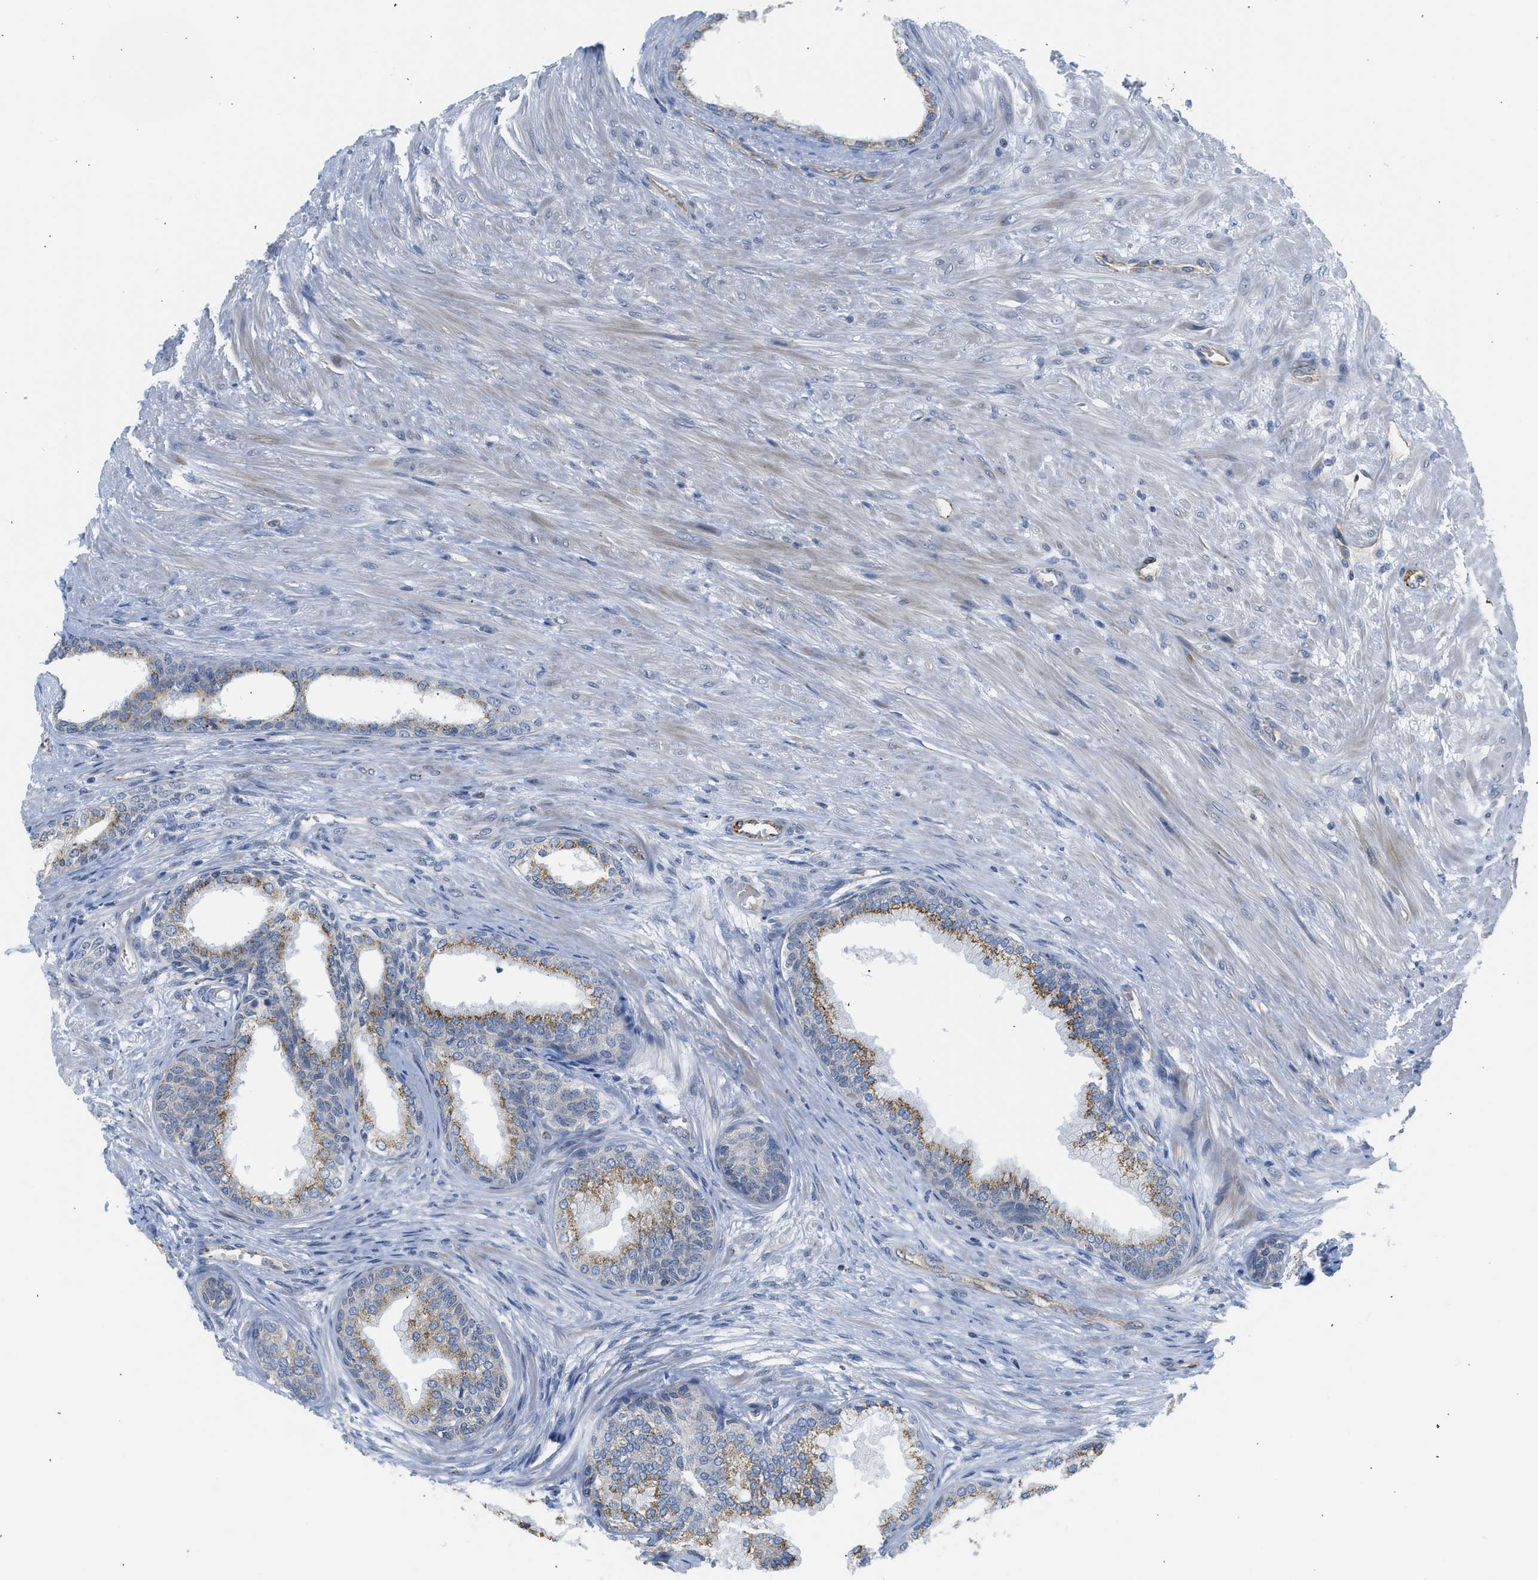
{"staining": {"intensity": "moderate", "quantity": "<25%", "location": "cytoplasmic/membranous"}, "tissue": "prostate", "cell_type": "Glandular cells", "image_type": "normal", "snomed": [{"axis": "morphology", "description": "Normal tissue, NOS"}, {"axis": "topography", "description": "Prostate"}], "caption": "IHC image of normal prostate: prostate stained using immunohistochemistry shows low levels of moderate protein expression localized specifically in the cytoplasmic/membranous of glandular cells, appearing as a cytoplasmic/membranous brown color.", "gene": "PIM1", "patient": {"sex": "male", "age": 76}}